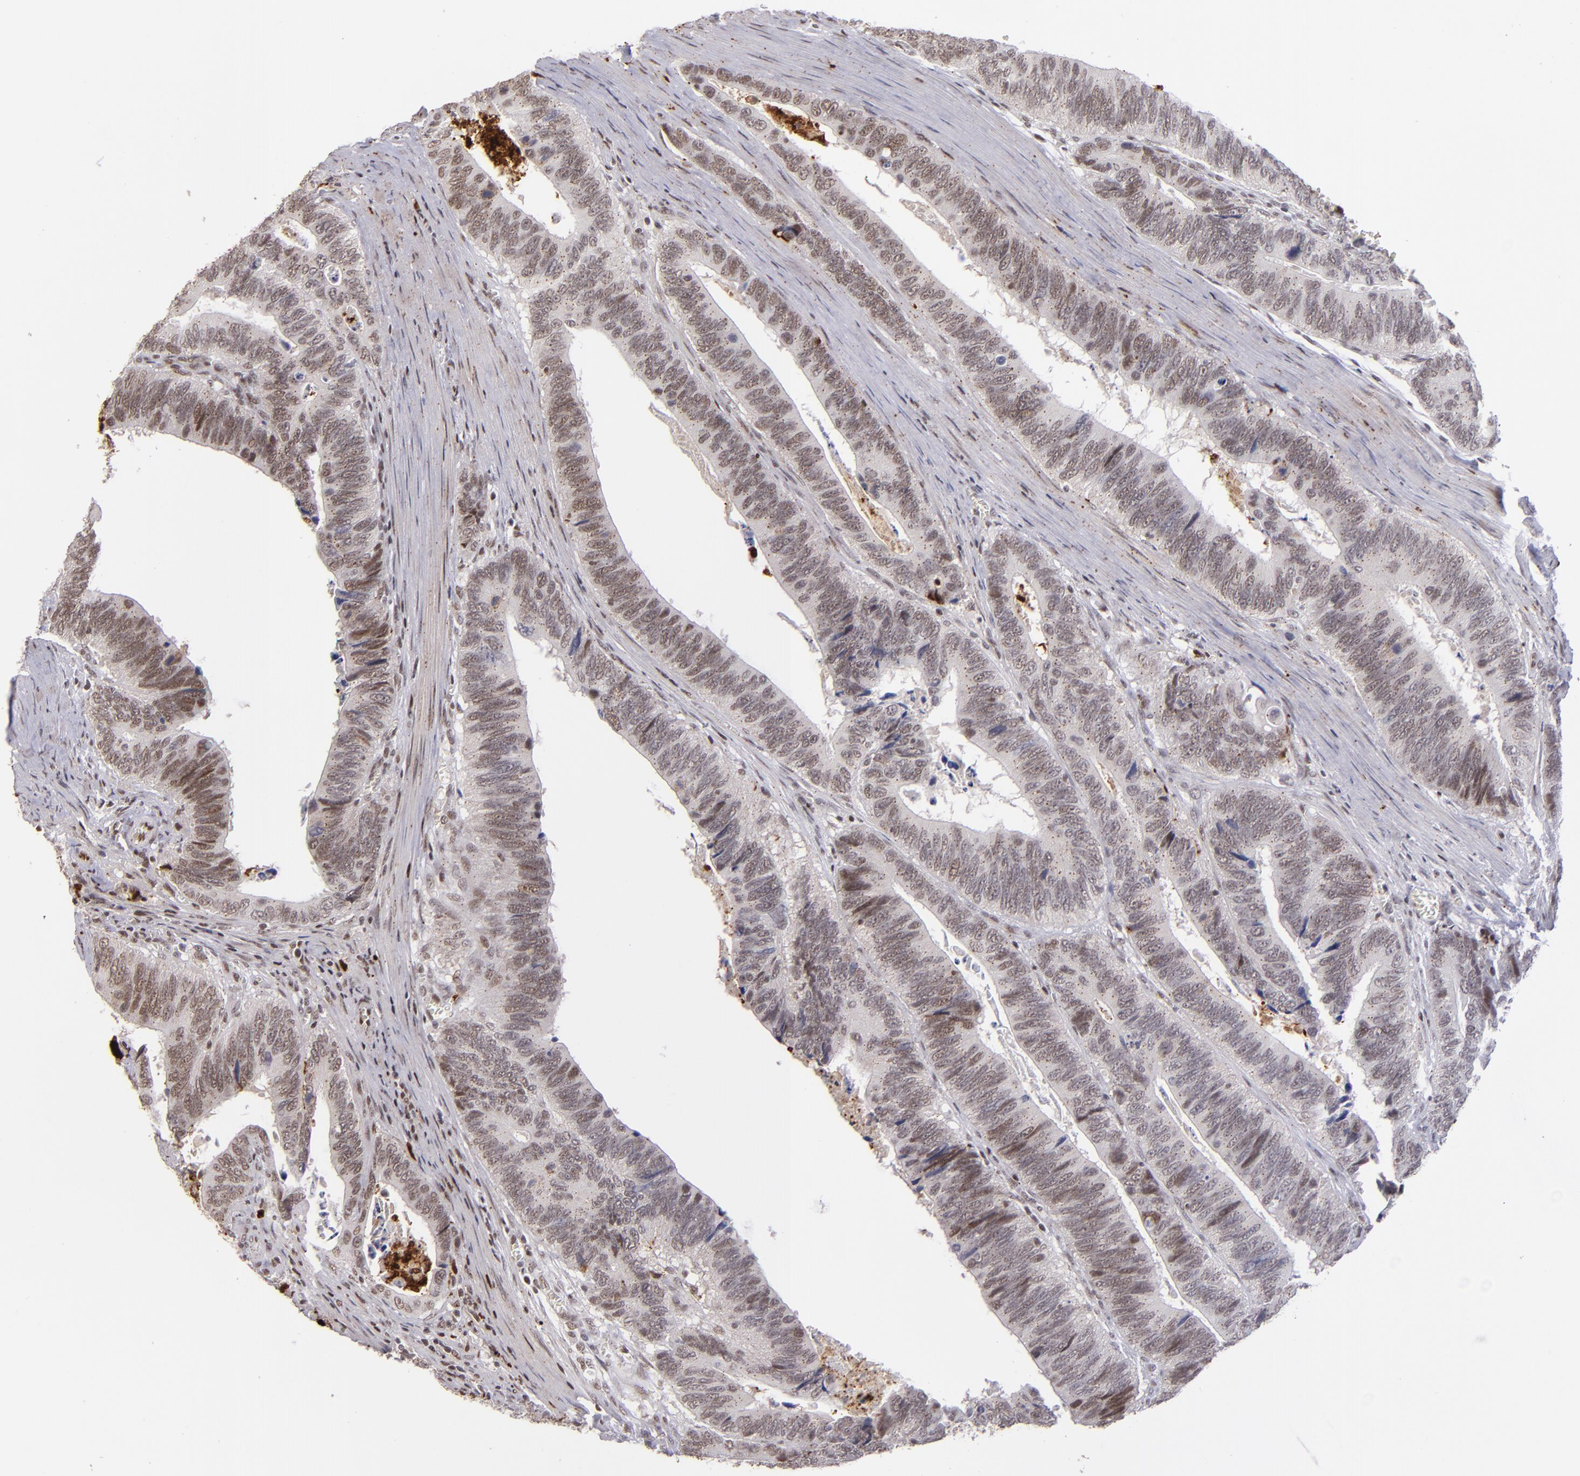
{"staining": {"intensity": "moderate", "quantity": ">75%", "location": "nuclear"}, "tissue": "colorectal cancer", "cell_type": "Tumor cells", "image_type": "cancer", "snomed": [{"axis": "morphology", "description": "Adenocarcinoma, NOS"}, {"axis": "topography", "description": "Colon"}], "caption": "Adenocarcinoma (colorectal) stained with DAB immunohistochemistry displays medium levels of moderate nuclear staining in approximately >75% of tumor cells.", "gene": "RXRG", "patient": {"sex": "male", "age": 72}}